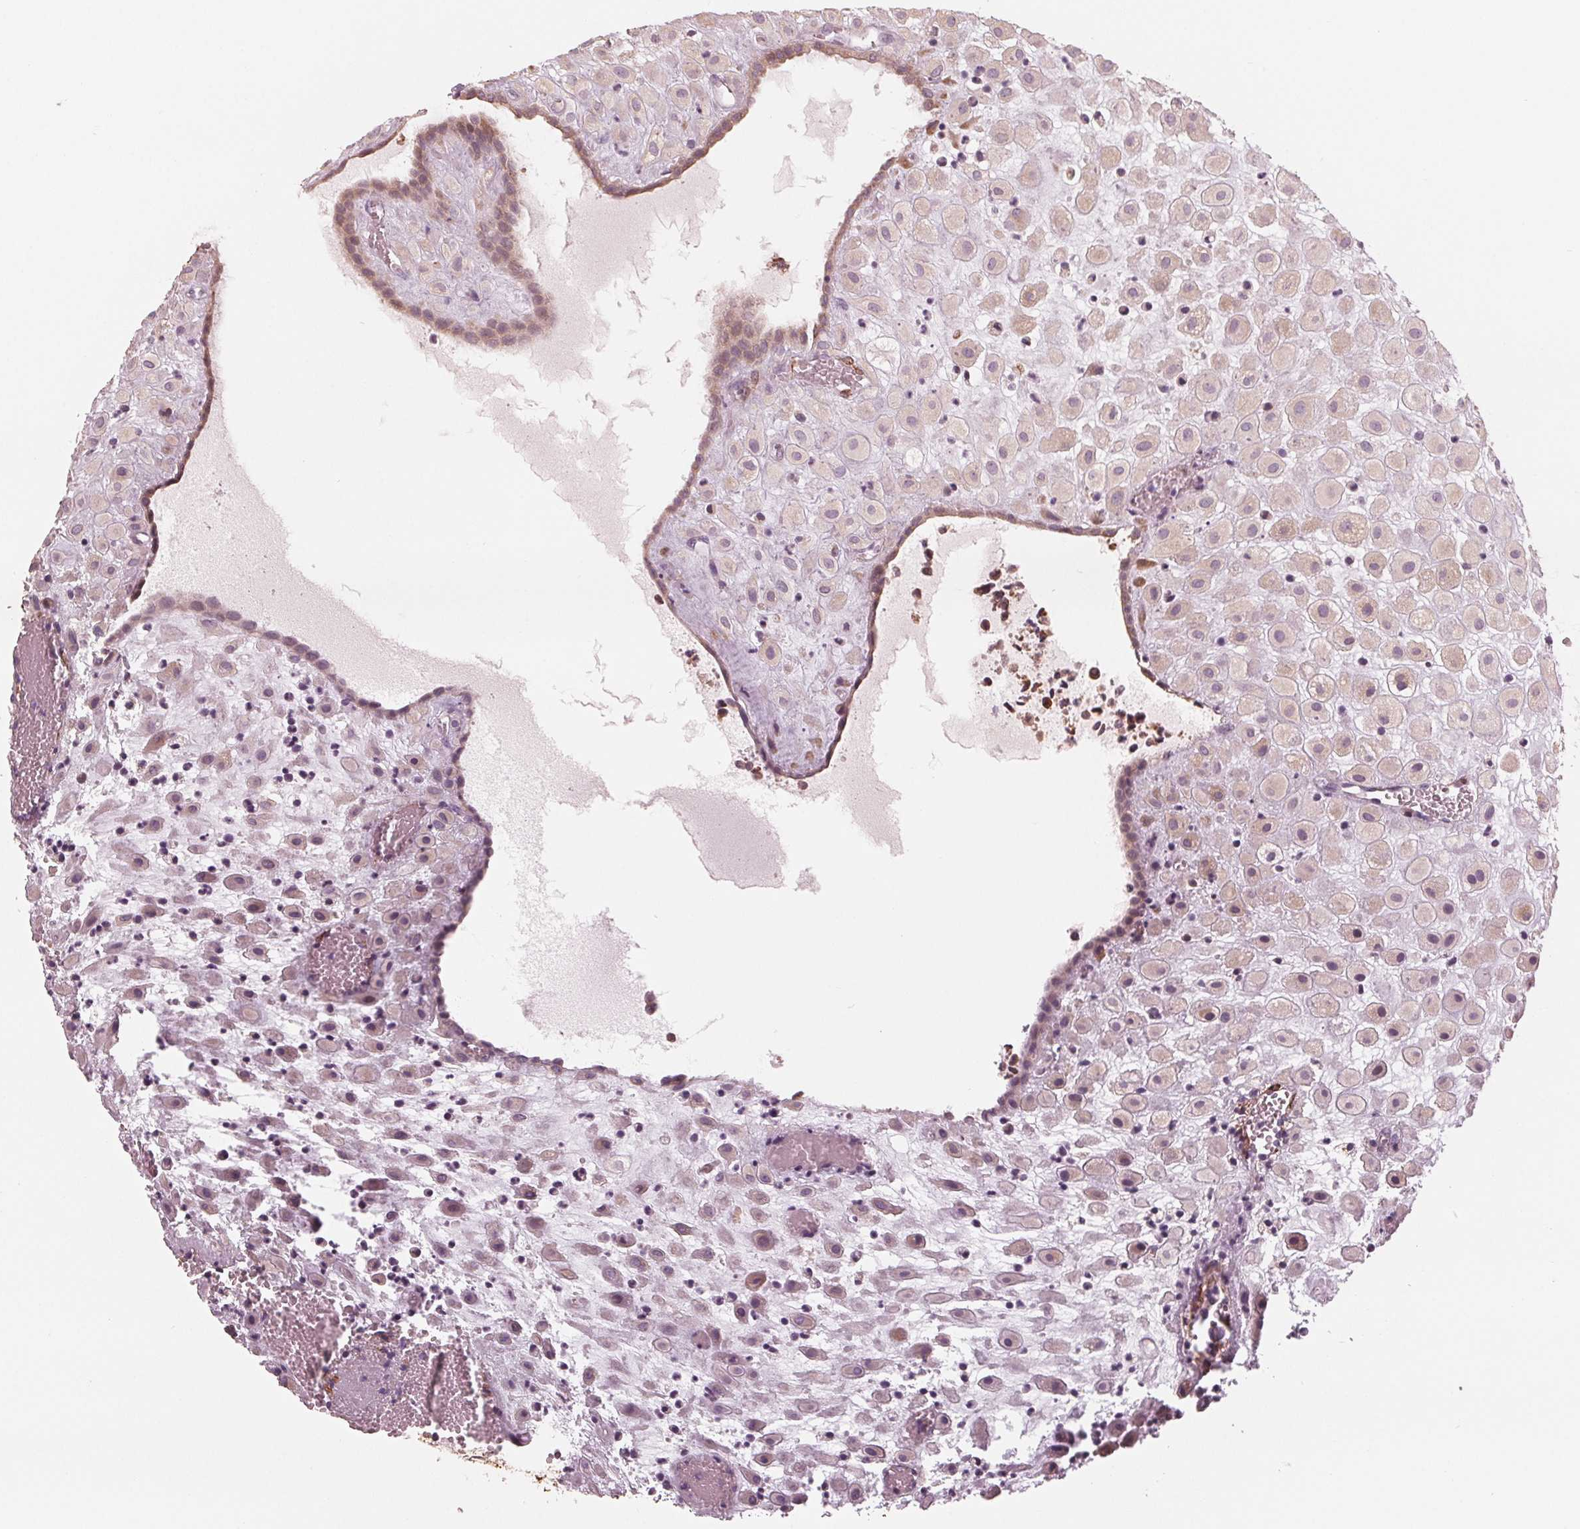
{"staining": {"intensity": "negative", "quantity": "none", "location": "none"}, "tissue": "placenta", "cell_type": "Decidual cells", "image_type": "normal", "snomed": [{"axis": "morphology", "description": "Normal tissue, NOS"}, {"axis": "topography", "description": "Placenta"}], "caption": "Immunohistochemistry (IHC) histopathology image of unremarkable placenta: placenta stained with DAB (3,3'-diaminobenzidine) demonstrates no significant protein expression in decidual cells. (DAB (3,3'-diaminobenzidine) immunohistochemistry (IHC), high magnification).", "gene": "MIER3", "patient": {"sex": "female", "age": 24}}